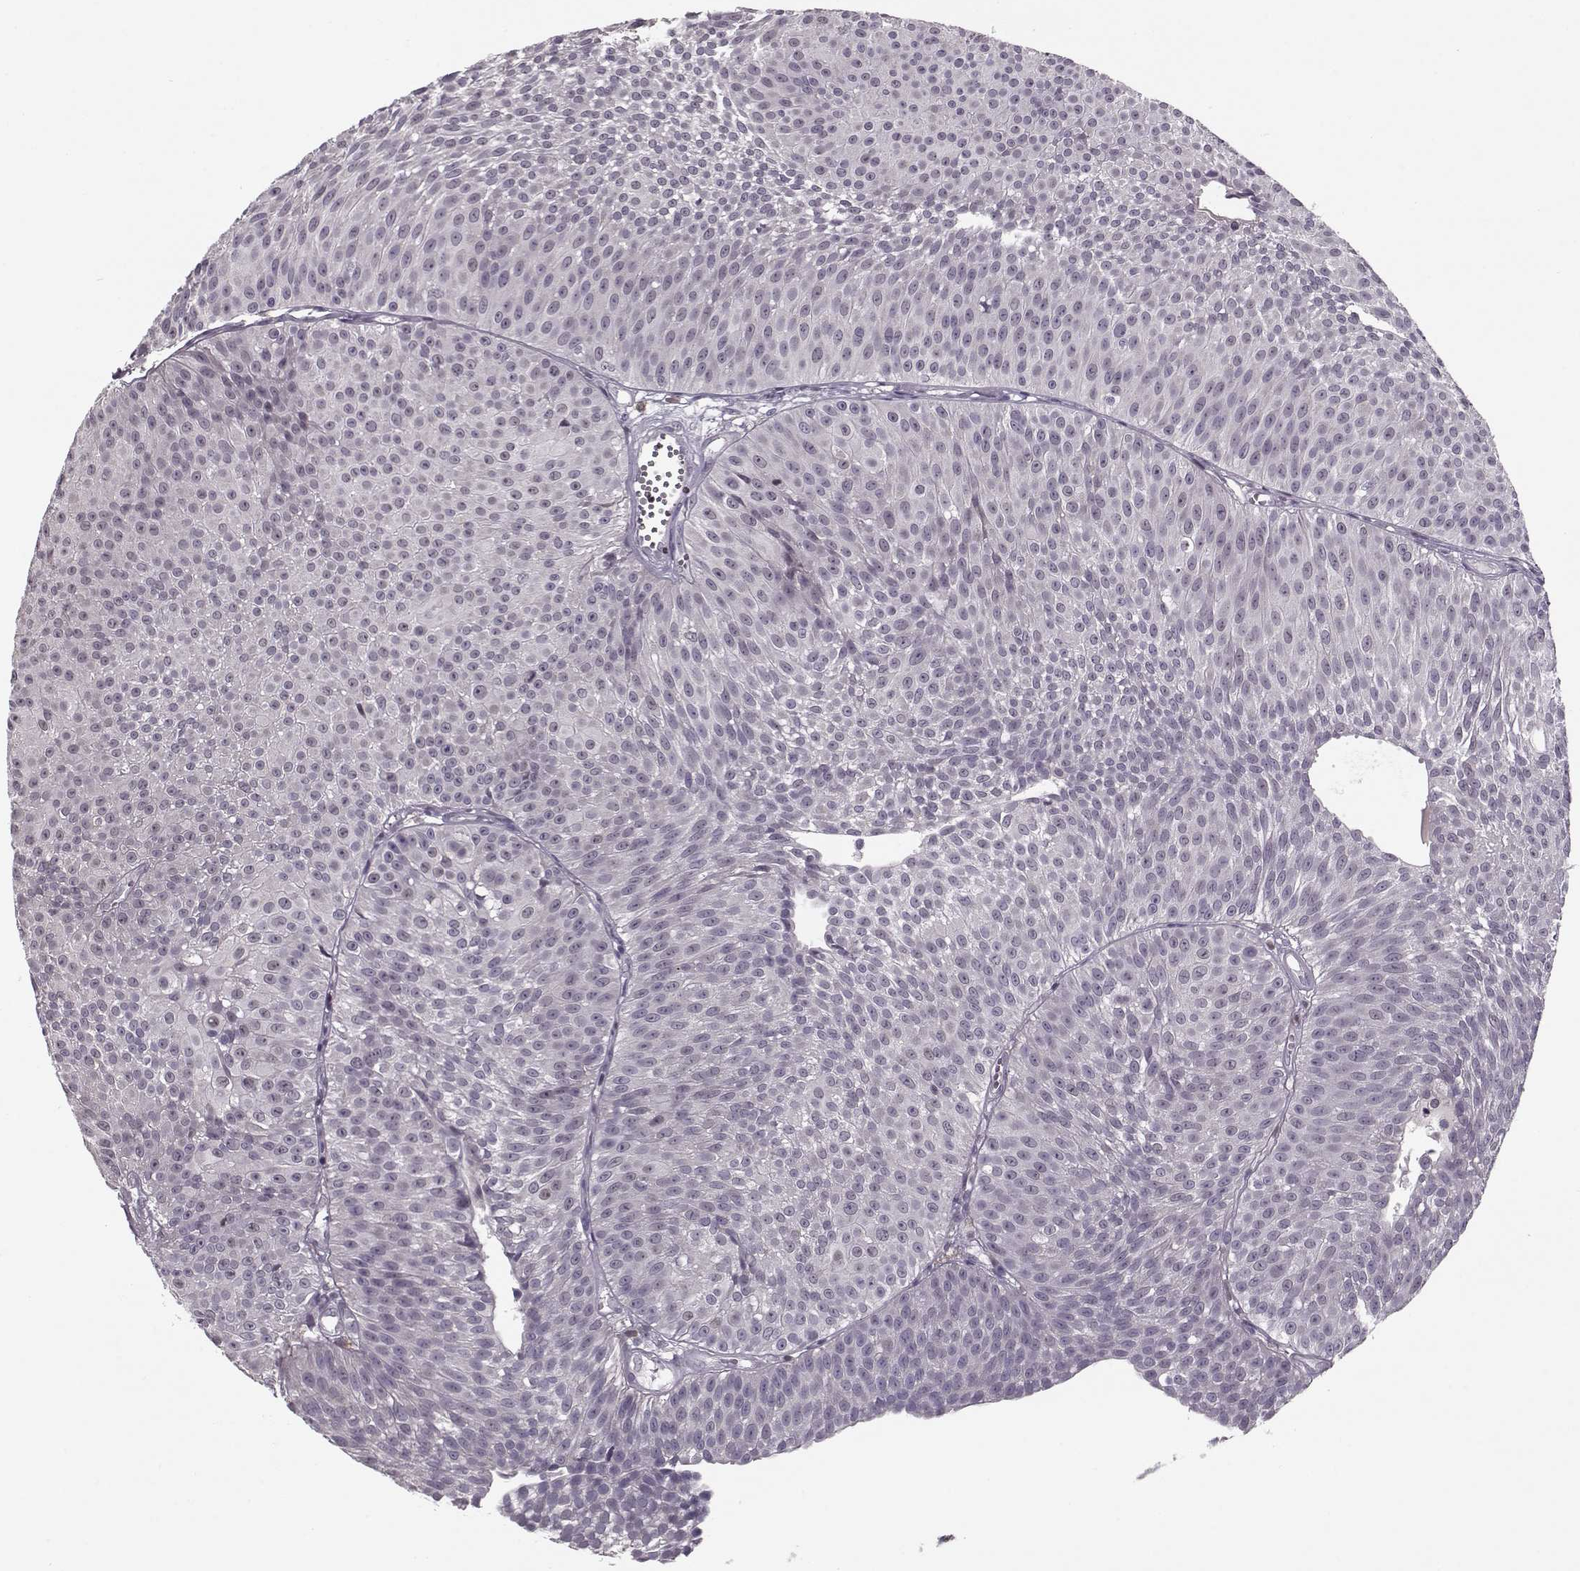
{"staining": {"intensity": "negative", "quantity": "none", "location": "none"}, "tissue": "urothelial cancer", "cell_type": "Tumor cells", "image_type": "cancer", "snomed": [{"axis": "morphology", "description": "Urothelial carcinoma, Low grade"}, {"axis": "topography", "description": "Urinary bladder"}], "caption": "A high-resolution photomicrograph shows immunohistochemistry (IHC) staining of low-grade urothelial carcinoma, which shows no significant staining in tumor cells. (Brightfield microscopy of DAB immunohistochemistry (IHC) at high magnification).", "gene": "DNAI3", "patient": {"sex": "male", "age": 63}}